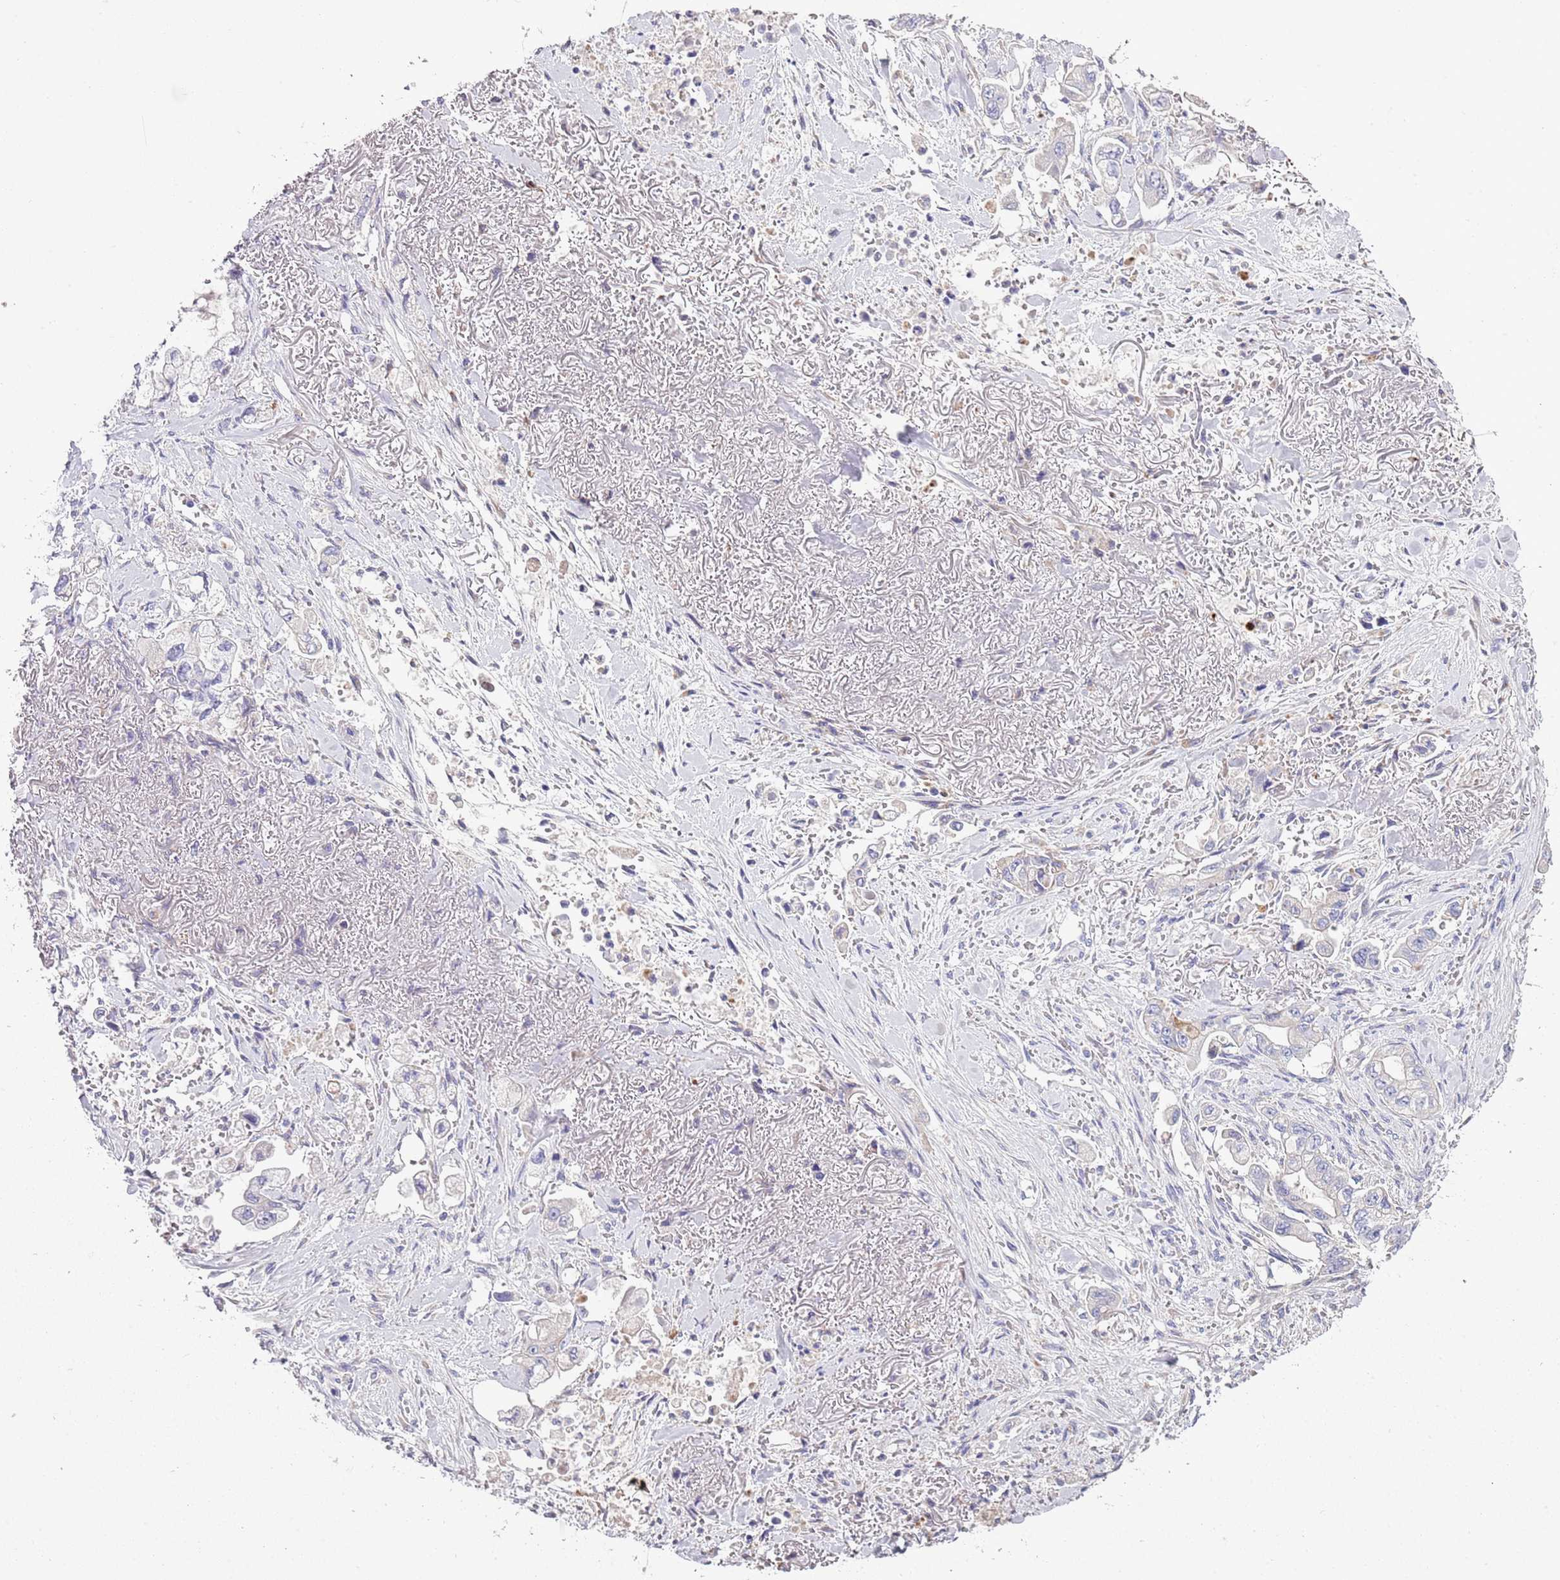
{"staining": {"intensity": "negative", "quantity": "none", "location": "none"}, "tissue": "stomach cancer", "cell_type": "Tumor cells", "image_type": "cancer", "snomed": [{"axis": "morphology", "description": "Adenocarcinoma, NOS"}, {"axis": "topography", "description": "Stomach"}], "caption": "Stomach cancer (adenocarcinoma) was stained to show a protein in brown. There is no significant positivity in tumor cells.", "gene": "ABHD17C", "patient": {"sex": "male", "age": 62}}